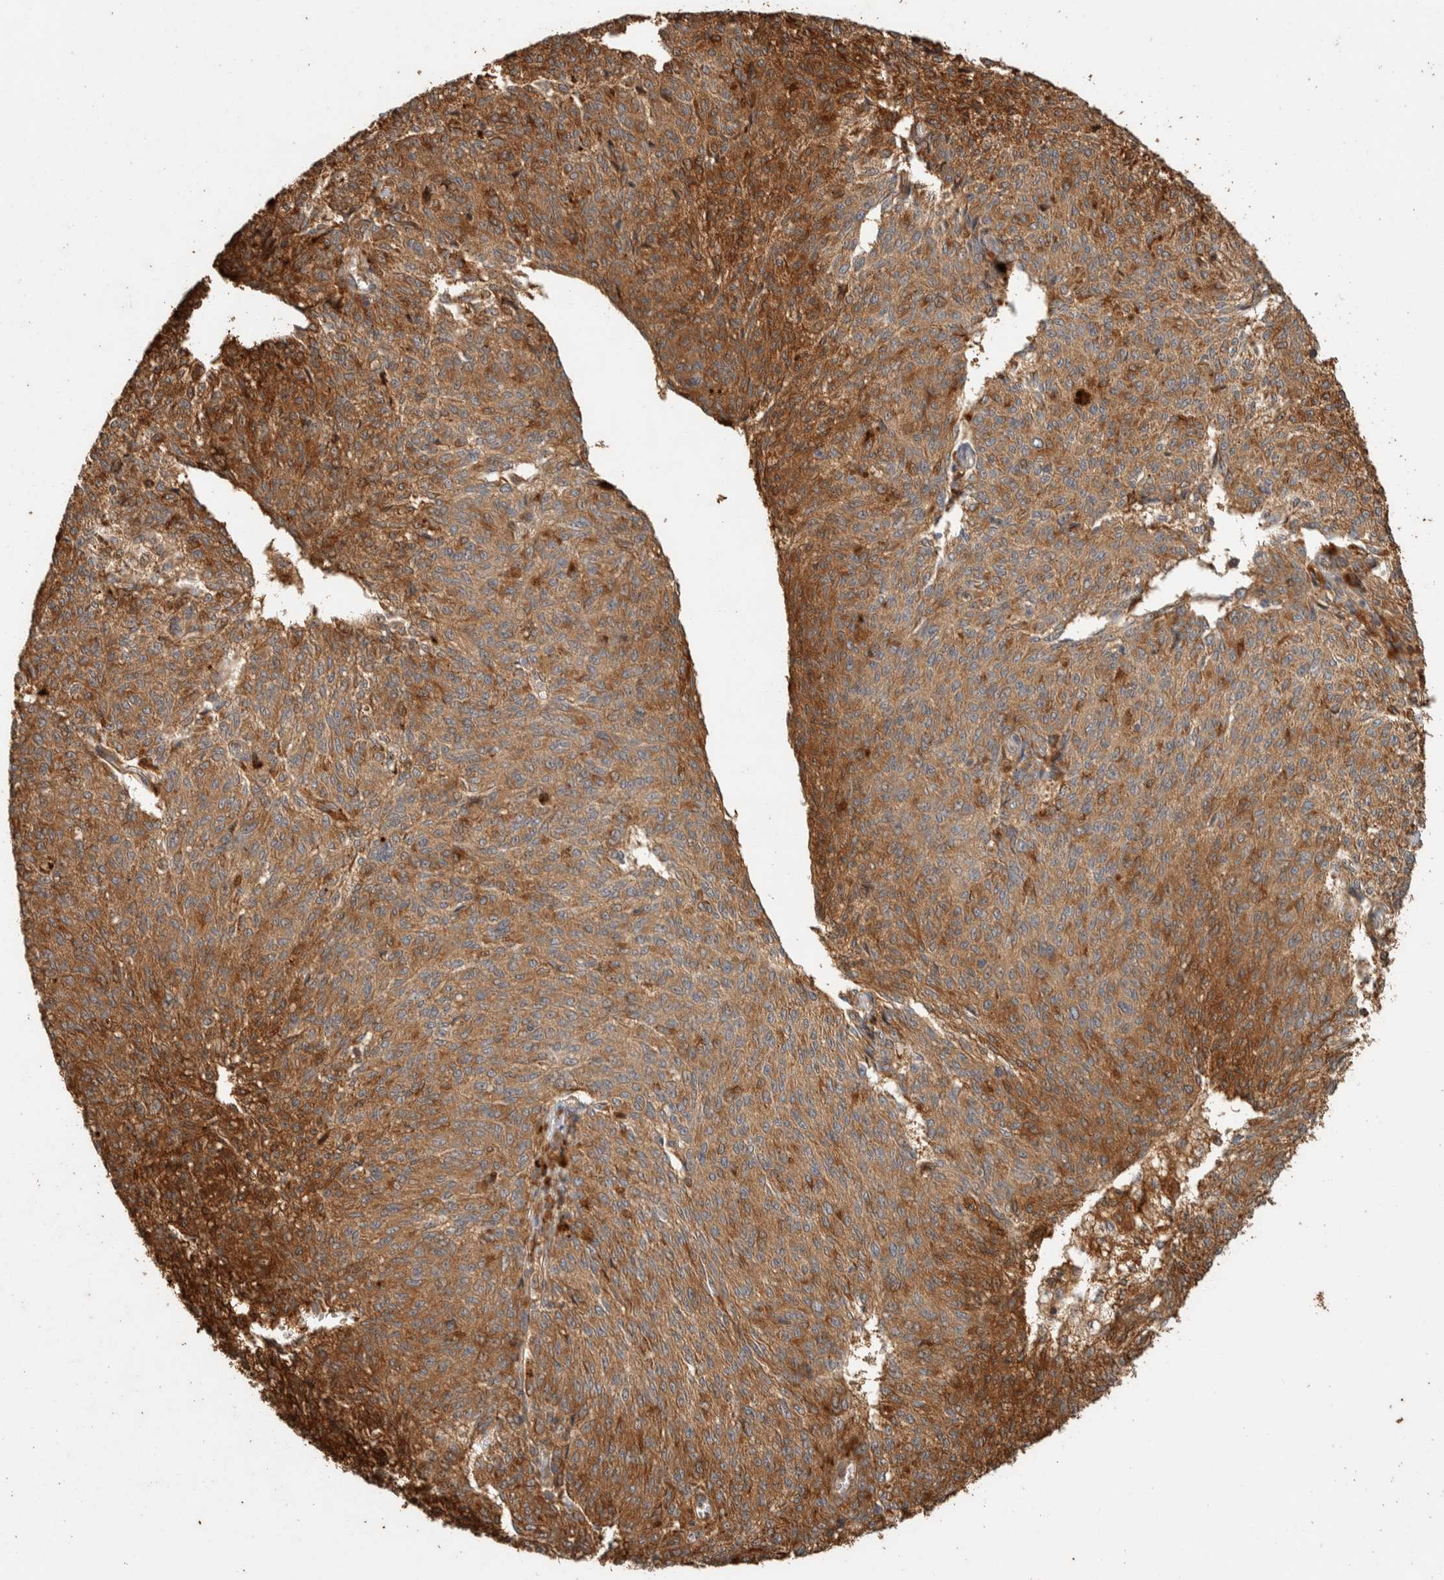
{"staining": {"intensity": "moderate", "quantity": ">75%", "location": "cytoplasmic/membranous"}, "tissue": "melanoma", "cell_type": "Tumor cells", "image_type": "cancer", "snomed": [{"axis": "morphology", "description": "Malignant melanoma, NOS"}, {"axis": "topography", "description": "Skin"}], "caption": "The image demonstrates immunohistochemical staining of melanoma. There is moderate cytoplasmic/membranous positivity is present in about >75% of tumor cells.", "gene": "EXOC7", "patient": {"sex": "female", "age": 72}}